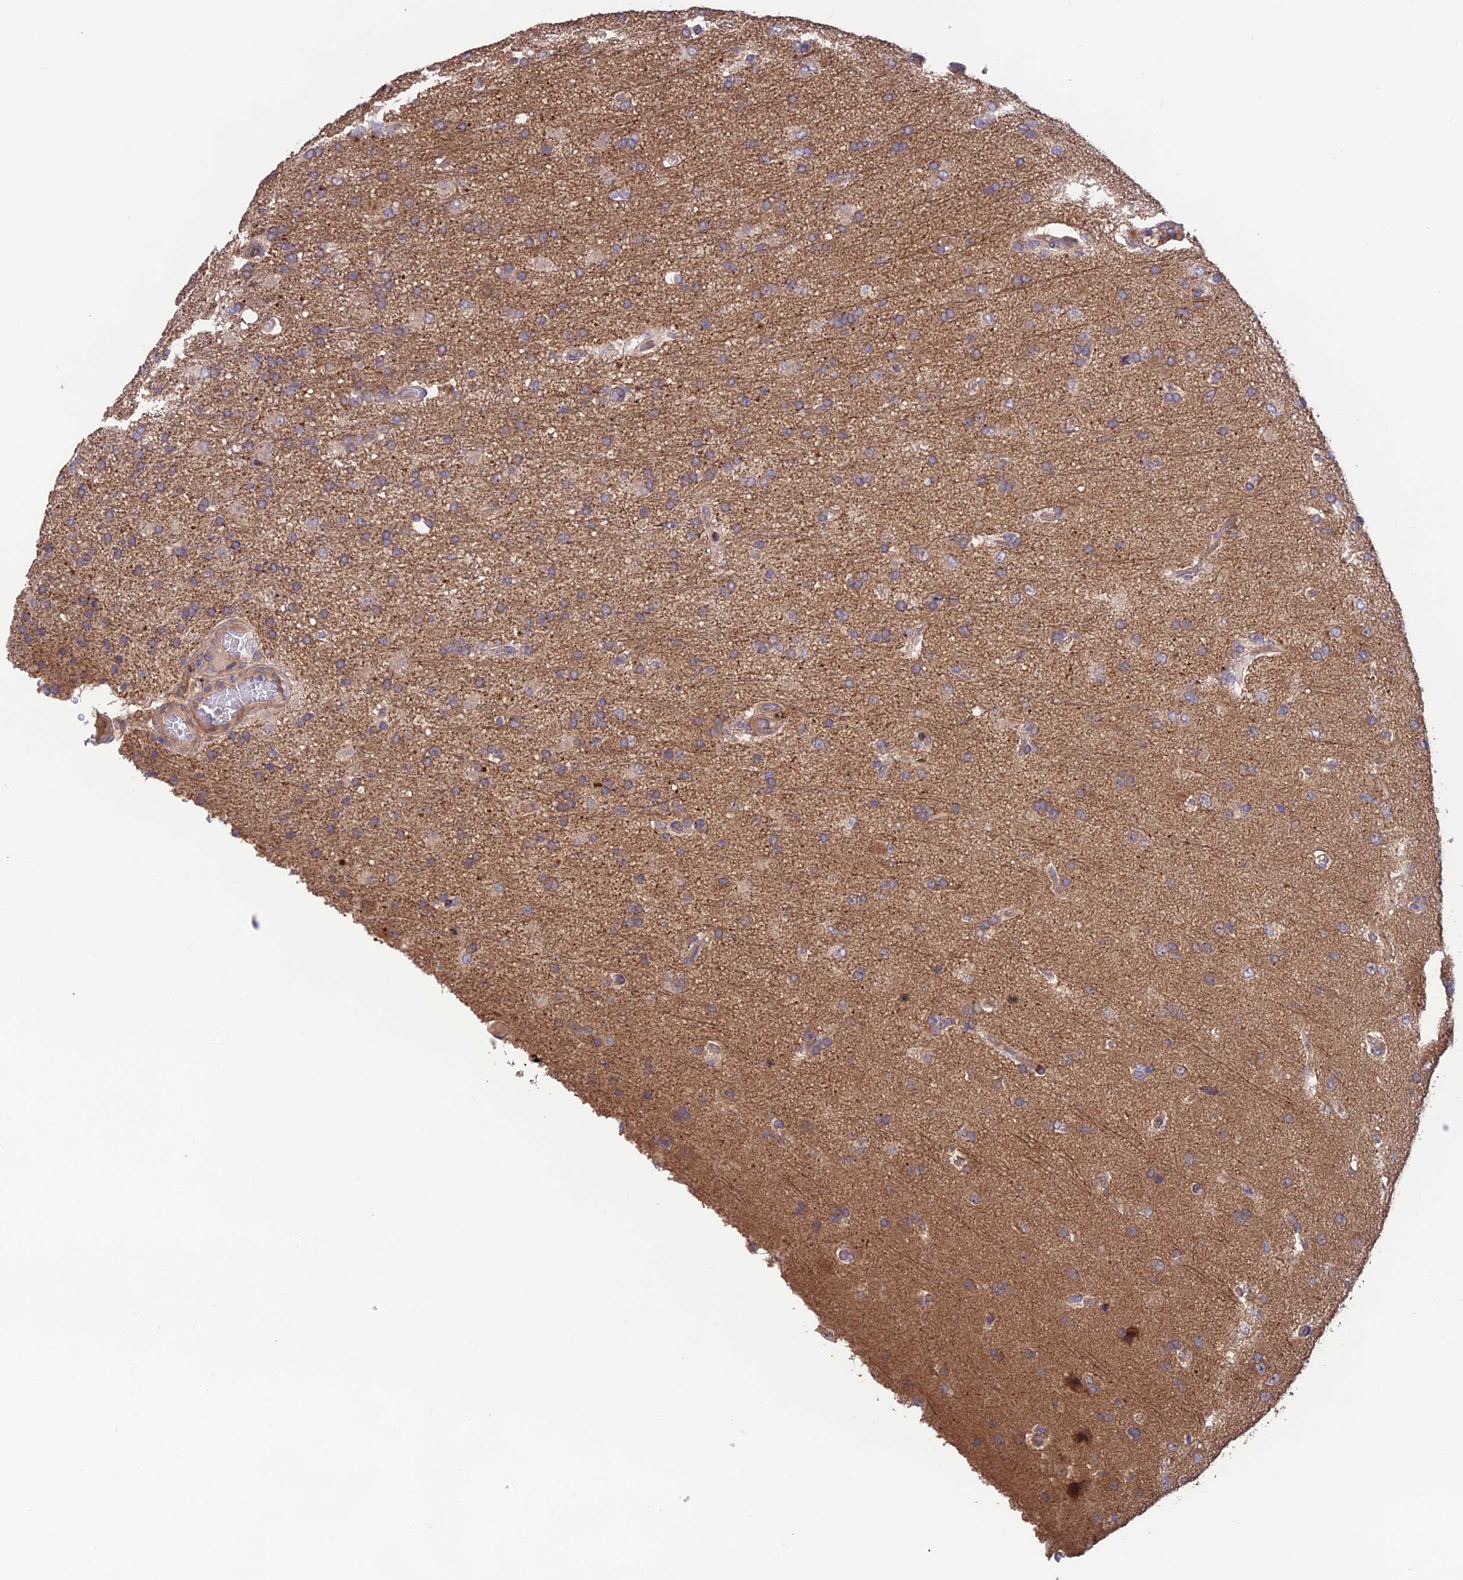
{"staining": {"intensity": "weak", "quantity": "<25%", "location": "cytoplasmic/membranous"}, "tissue": "glioma", "cell_type": "Tumor cells", "image_type": "cancer", "snomed": [{"axis": "morphology", "description": "Glioma, malignant, High grade"}, {"axis": "topography", "description": "Brain"}], "caption": "Micrograph shows no protein staining in tumor cells of high-grade glioma (malignant) tissue.", "gene": "SHISA5", "patient": {"sex": "female", "age": 74}}